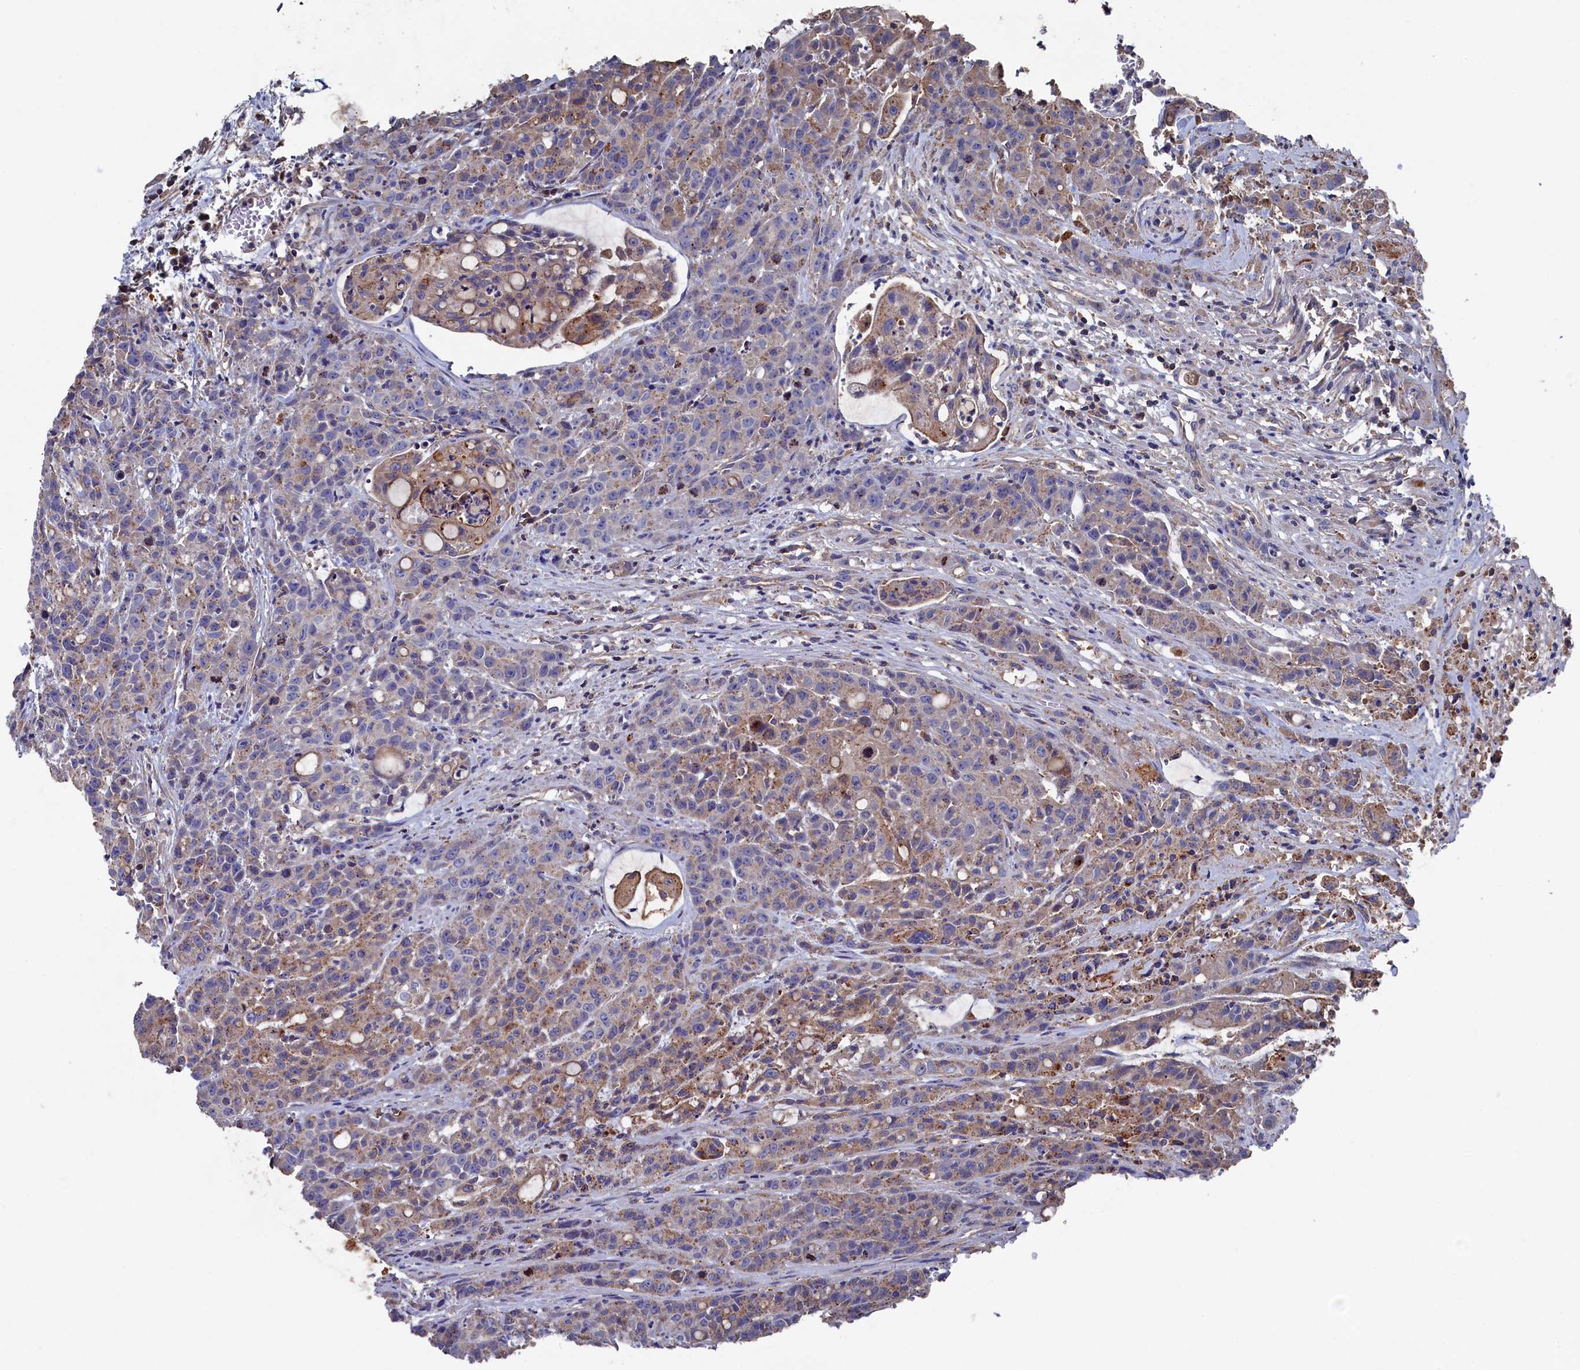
{"staining": {"intensity": "weak", "quantity": ">75%", "location": "cytoplasmic/membranous"}, "tissue": "colorectal cancer", "cell_type": "Tumor cells", "image_type": "cancer", "snomed": [{"axis": "morphology", "description": "Adenocarcinoma, NOS"}, {"axis": "topography", "description": "Colon"}], "caption": "DAB (3,3'-diaminobenzidine) immunohistochemical staining of colorectal cancer exhibits weak cytoplasmic/membranous protein expression in about >75% of tumor cells.", "gene": "TK2", "patient": {"sex": "male", "age": 62}}